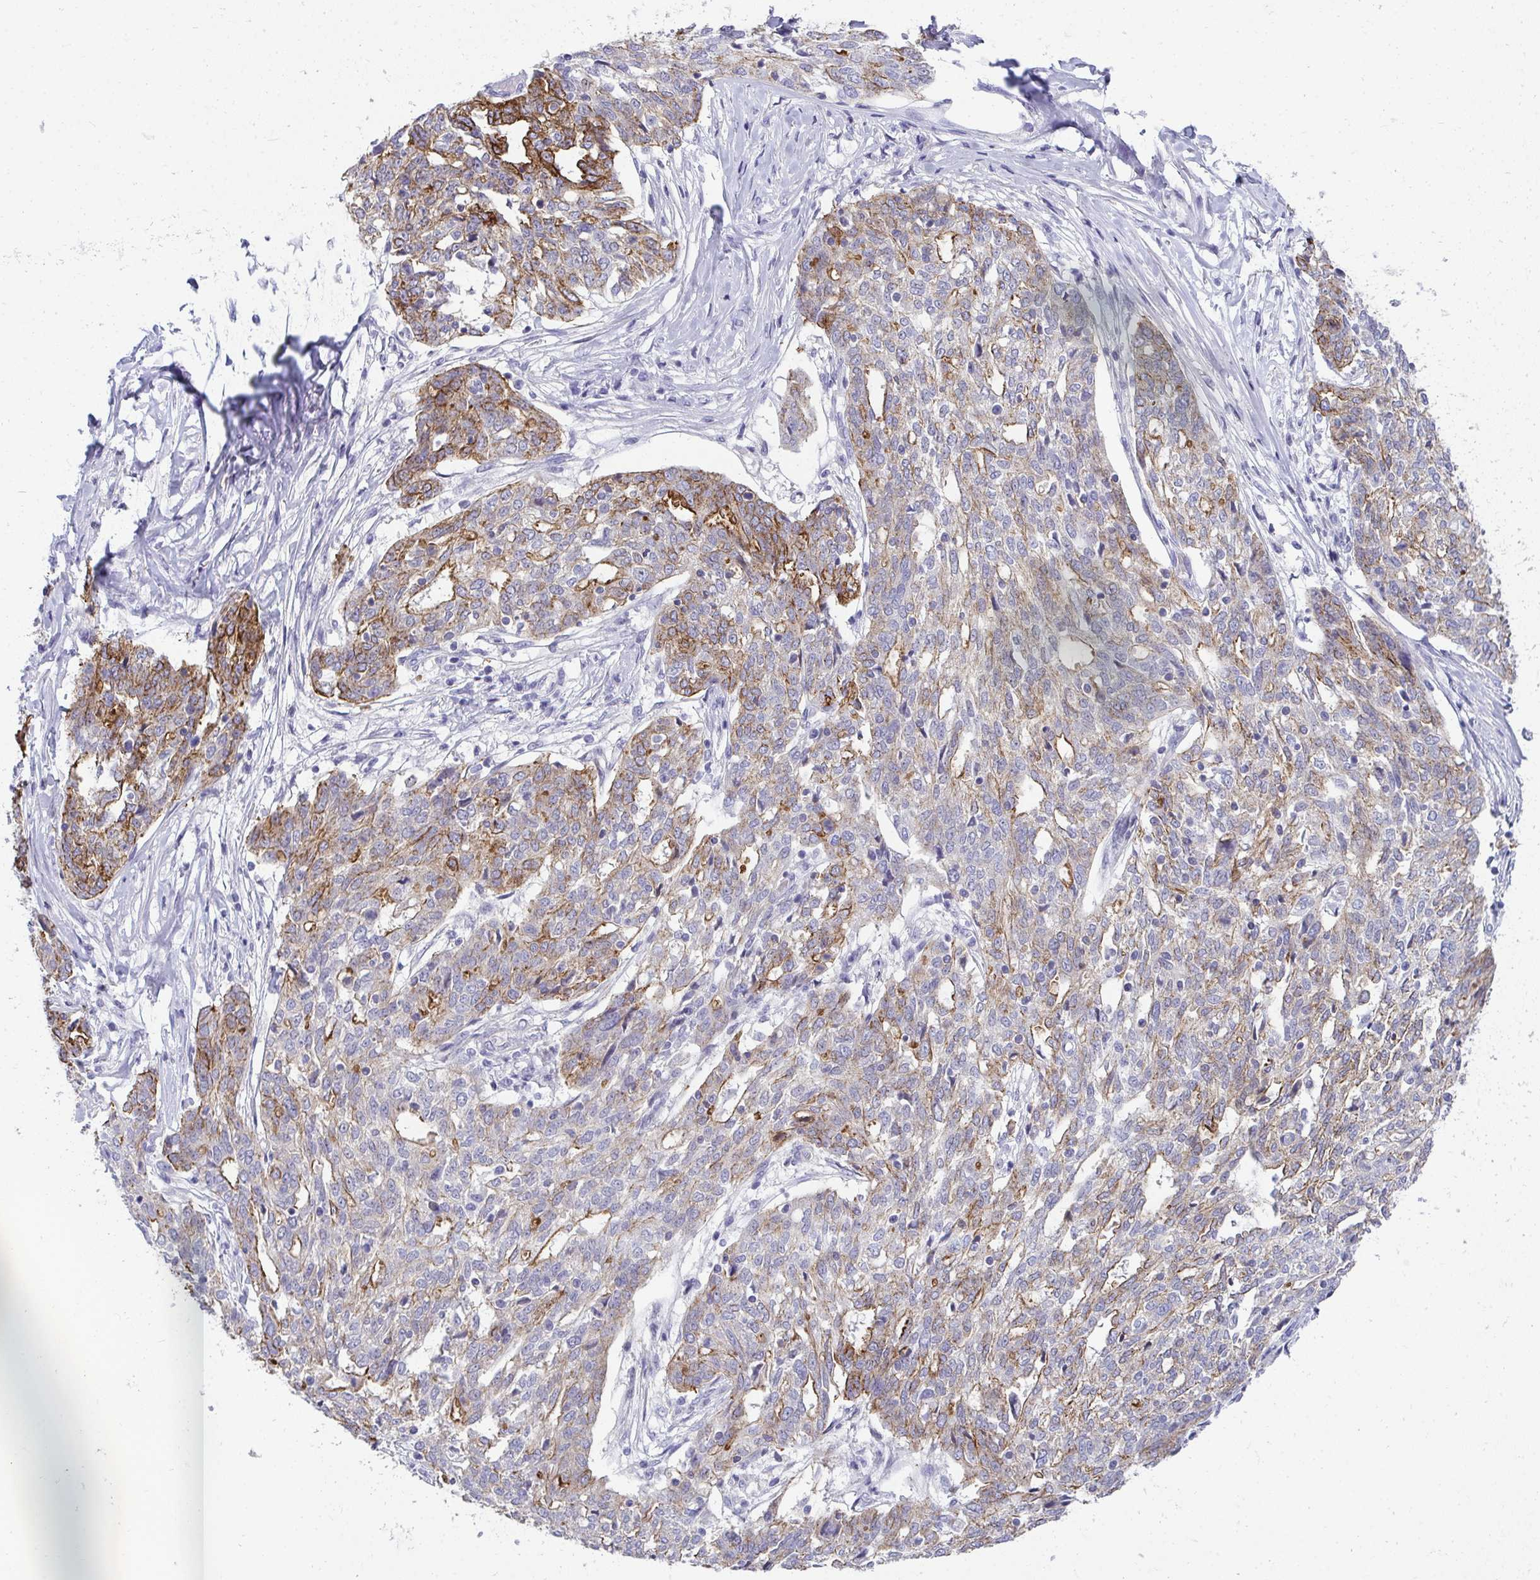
{"staining": {"intensity": "moderate", "quantity": "25%-75%", "location": "cytoplasmic/membranous"}, "tissue": "ovarian cancer", "cell_type": "Tumor cells", "image_type": "cancer", "snomed": [{"axis": "morphology", "description": "Cystadenocarcinoma, serous, NOS"}, {"axis": "topography", "description": "Ovary"}], "caption": "Immunohistochemistry (IHC) of human ovarian cancer displays medium levels of moderate cytoplasmic/membranous positivity in about 25%-75% of tumor cells.", "gene": "AK5", "patient": {"sex": "female", "age": 67}}